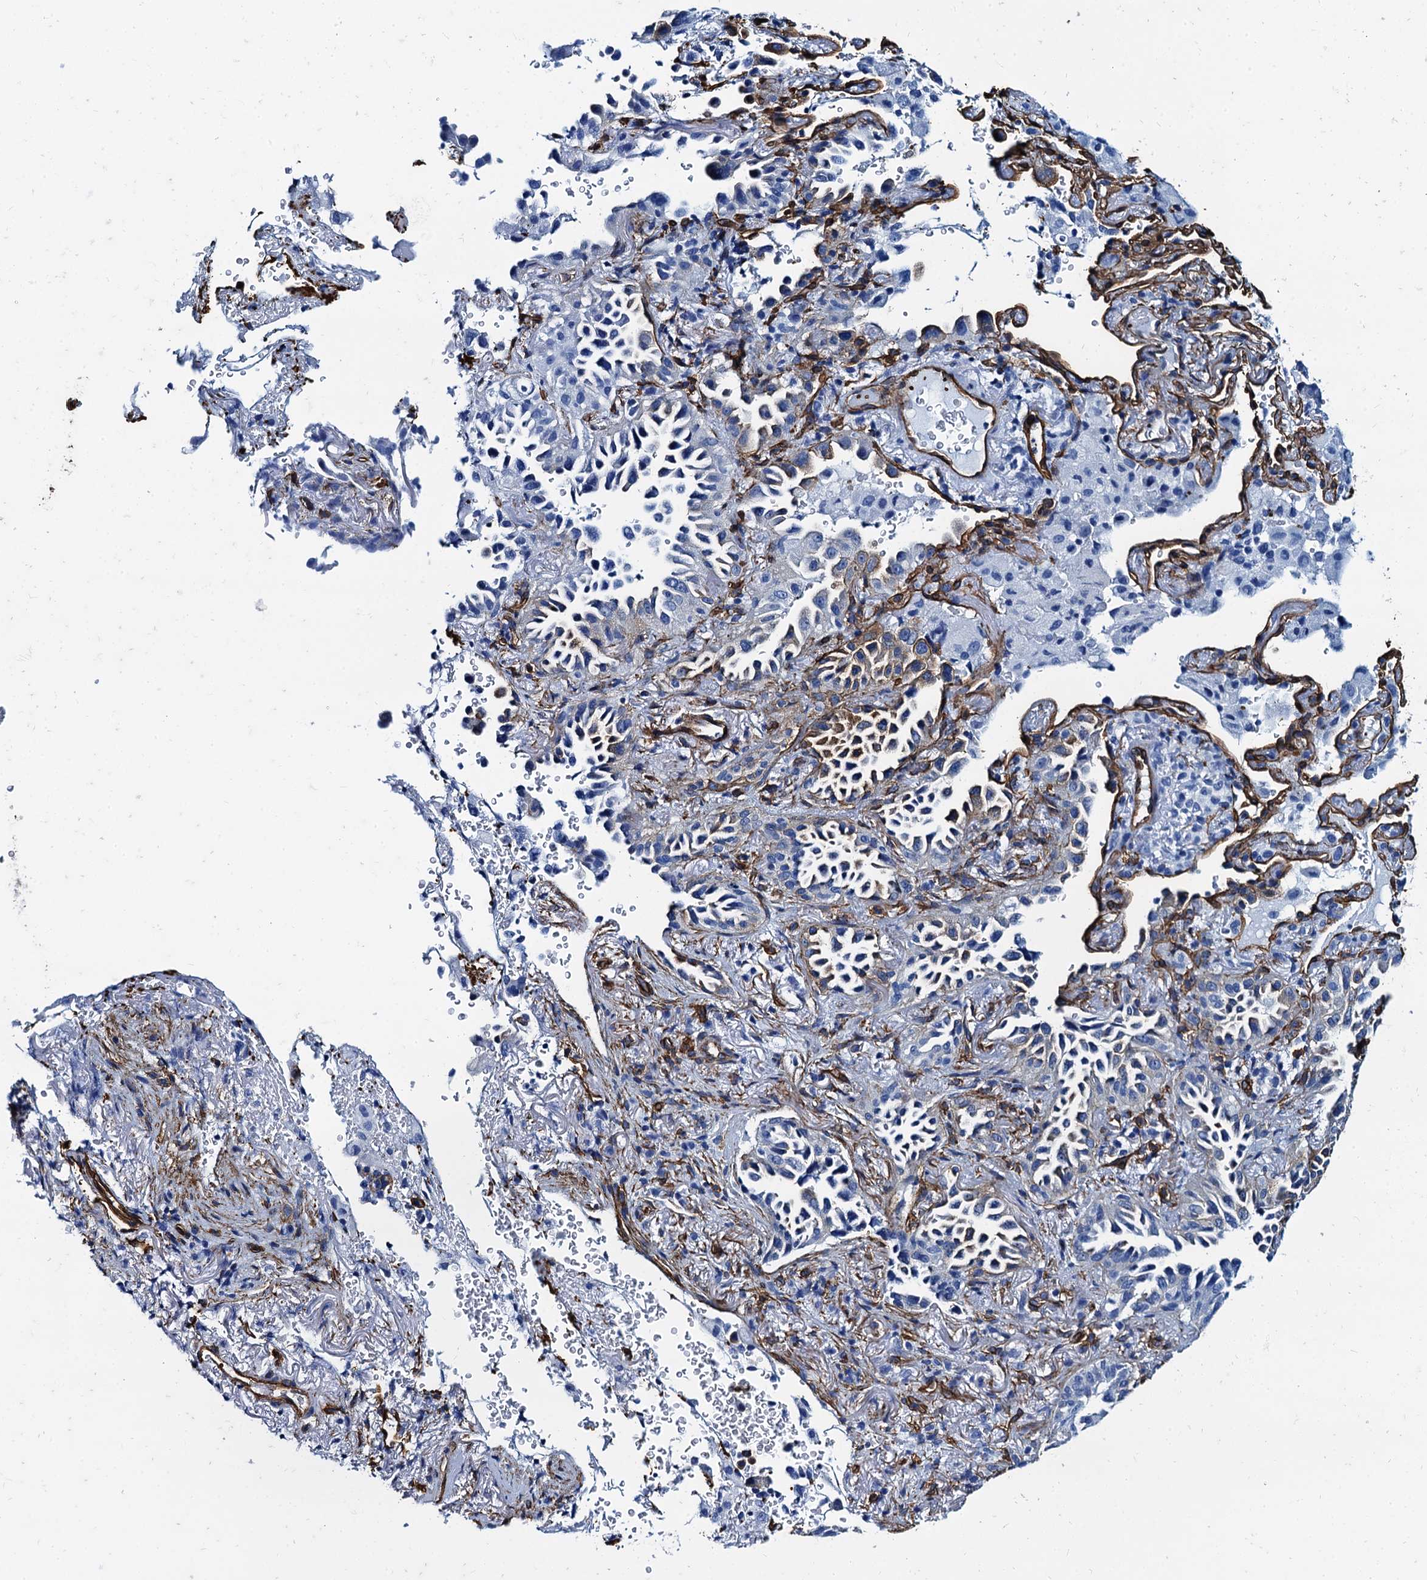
{"staining": {"intensity": "negative", "quantity": "none", "location": "none"}, "tissue": "lung cancer", "cell_type": "Tumor cells", "image_type": "cancer", "snomed": [{"axis": "morphology", "description": "Adenocarcinoma, NOS"}, {"axis": "topography", "description": "Lung"}], "caption": "IHC image of neoplastic tissue: adenocarcinoma (lung) stained with DAB (3,3'-diaminobenzidine) demonstrates no significant protein expression in tumor cells. (Immunohistochemistry (ihc), brightfield microscopy, high magnification).", "gene": "CAVIN2", "patient": {"sex": "female", "age": 69}}